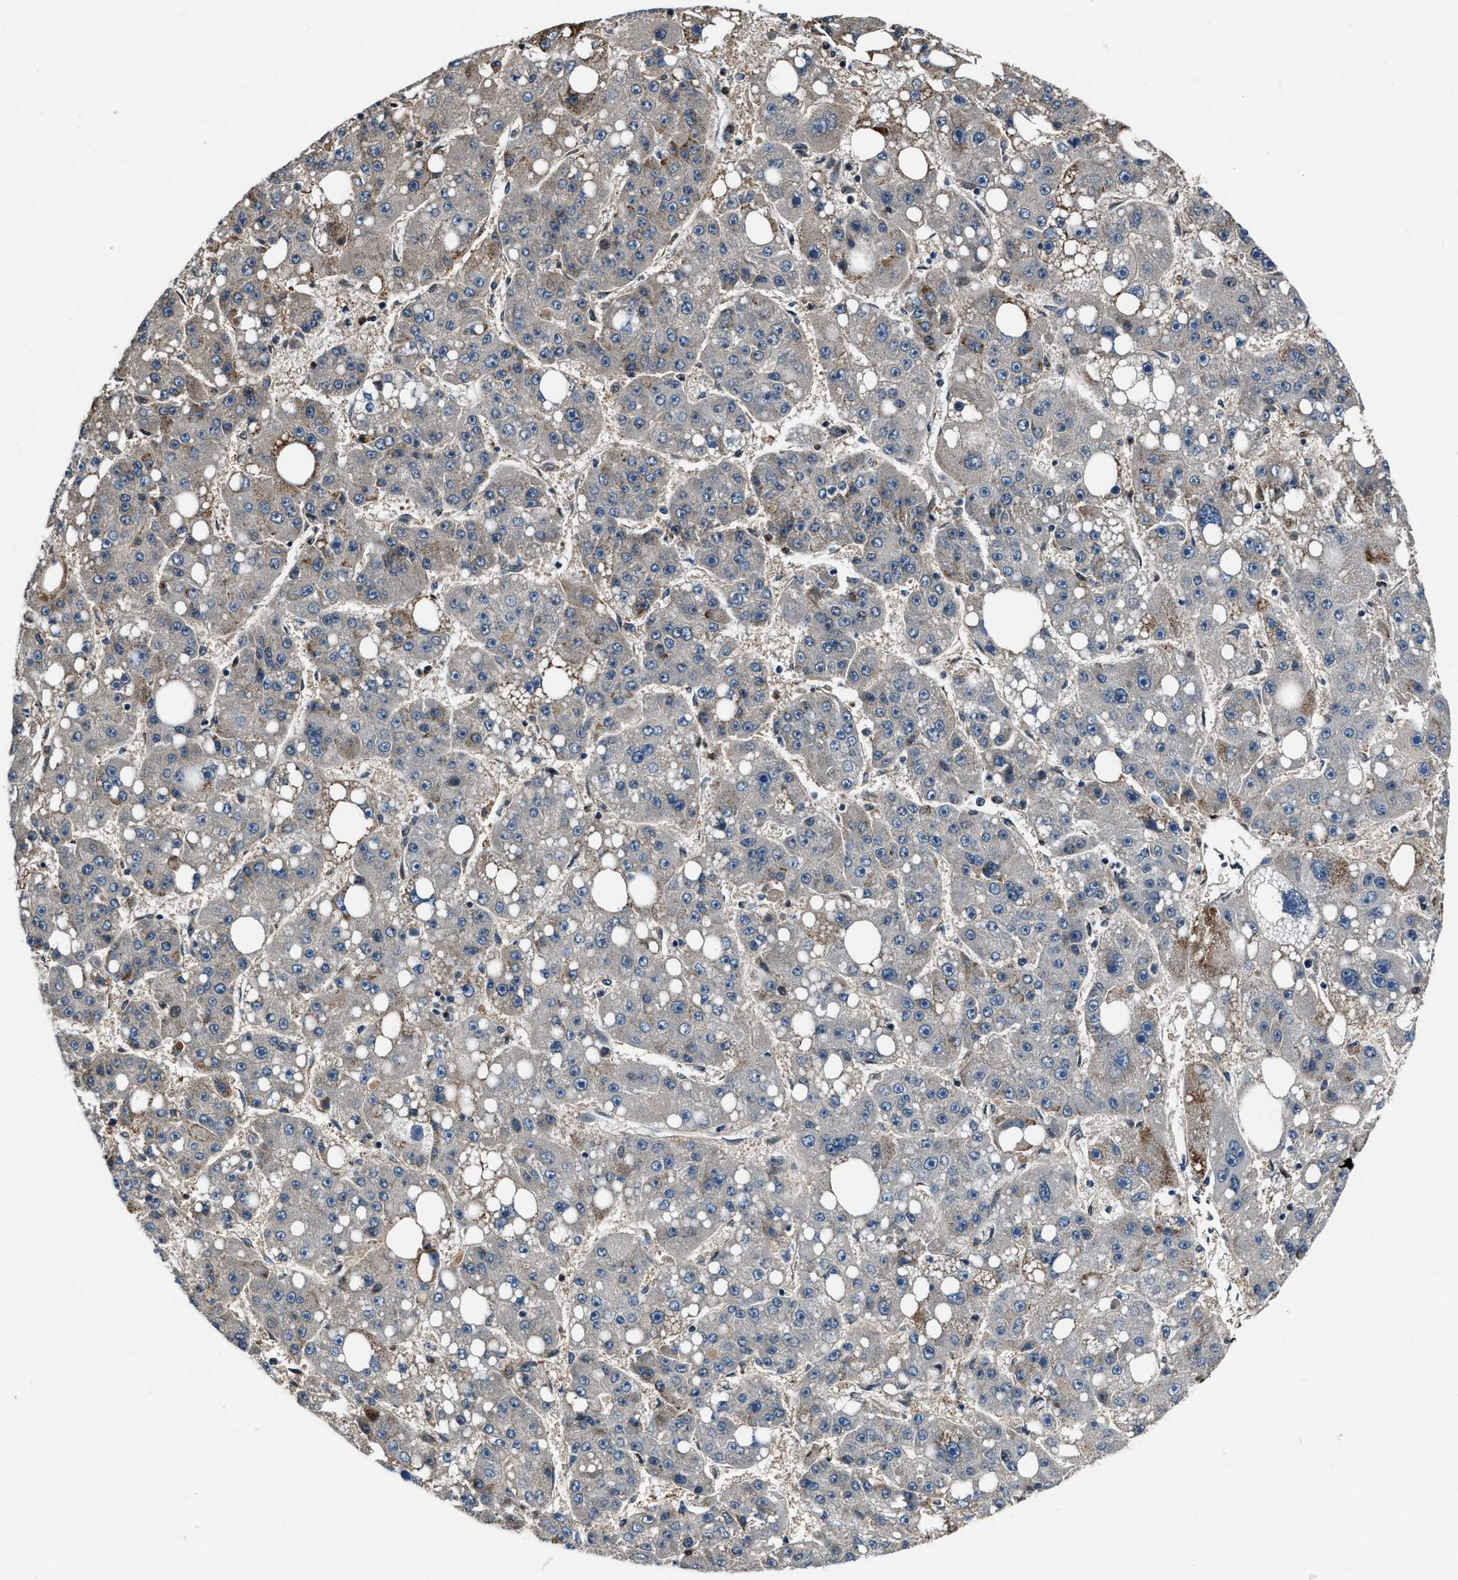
{"staining": {"intensity": "negative", "quantity": "none", "location": "none"}, "tissue": "liver cancer", "cell_type": "Tumor cells", "image_type": "cancer", "snomed": [{"axis": "morphology", "description": "Carcinoma, Hepatocellular, NOS"}, {"axis": "topography", "description": "Liver"}], "caption": "Immunohistochemistry (IHC) of human liver cancer (hepatocellular carcinoma) reveals no staining in tumor cells. The staining was performed using DAB to visualize the protein expression in brown, while the nuclei were stained in blue with hematoxylin (Magnification: 20x).", "gene": "DYNC2I1", "patient": {"sex": "female", "age": 61}}